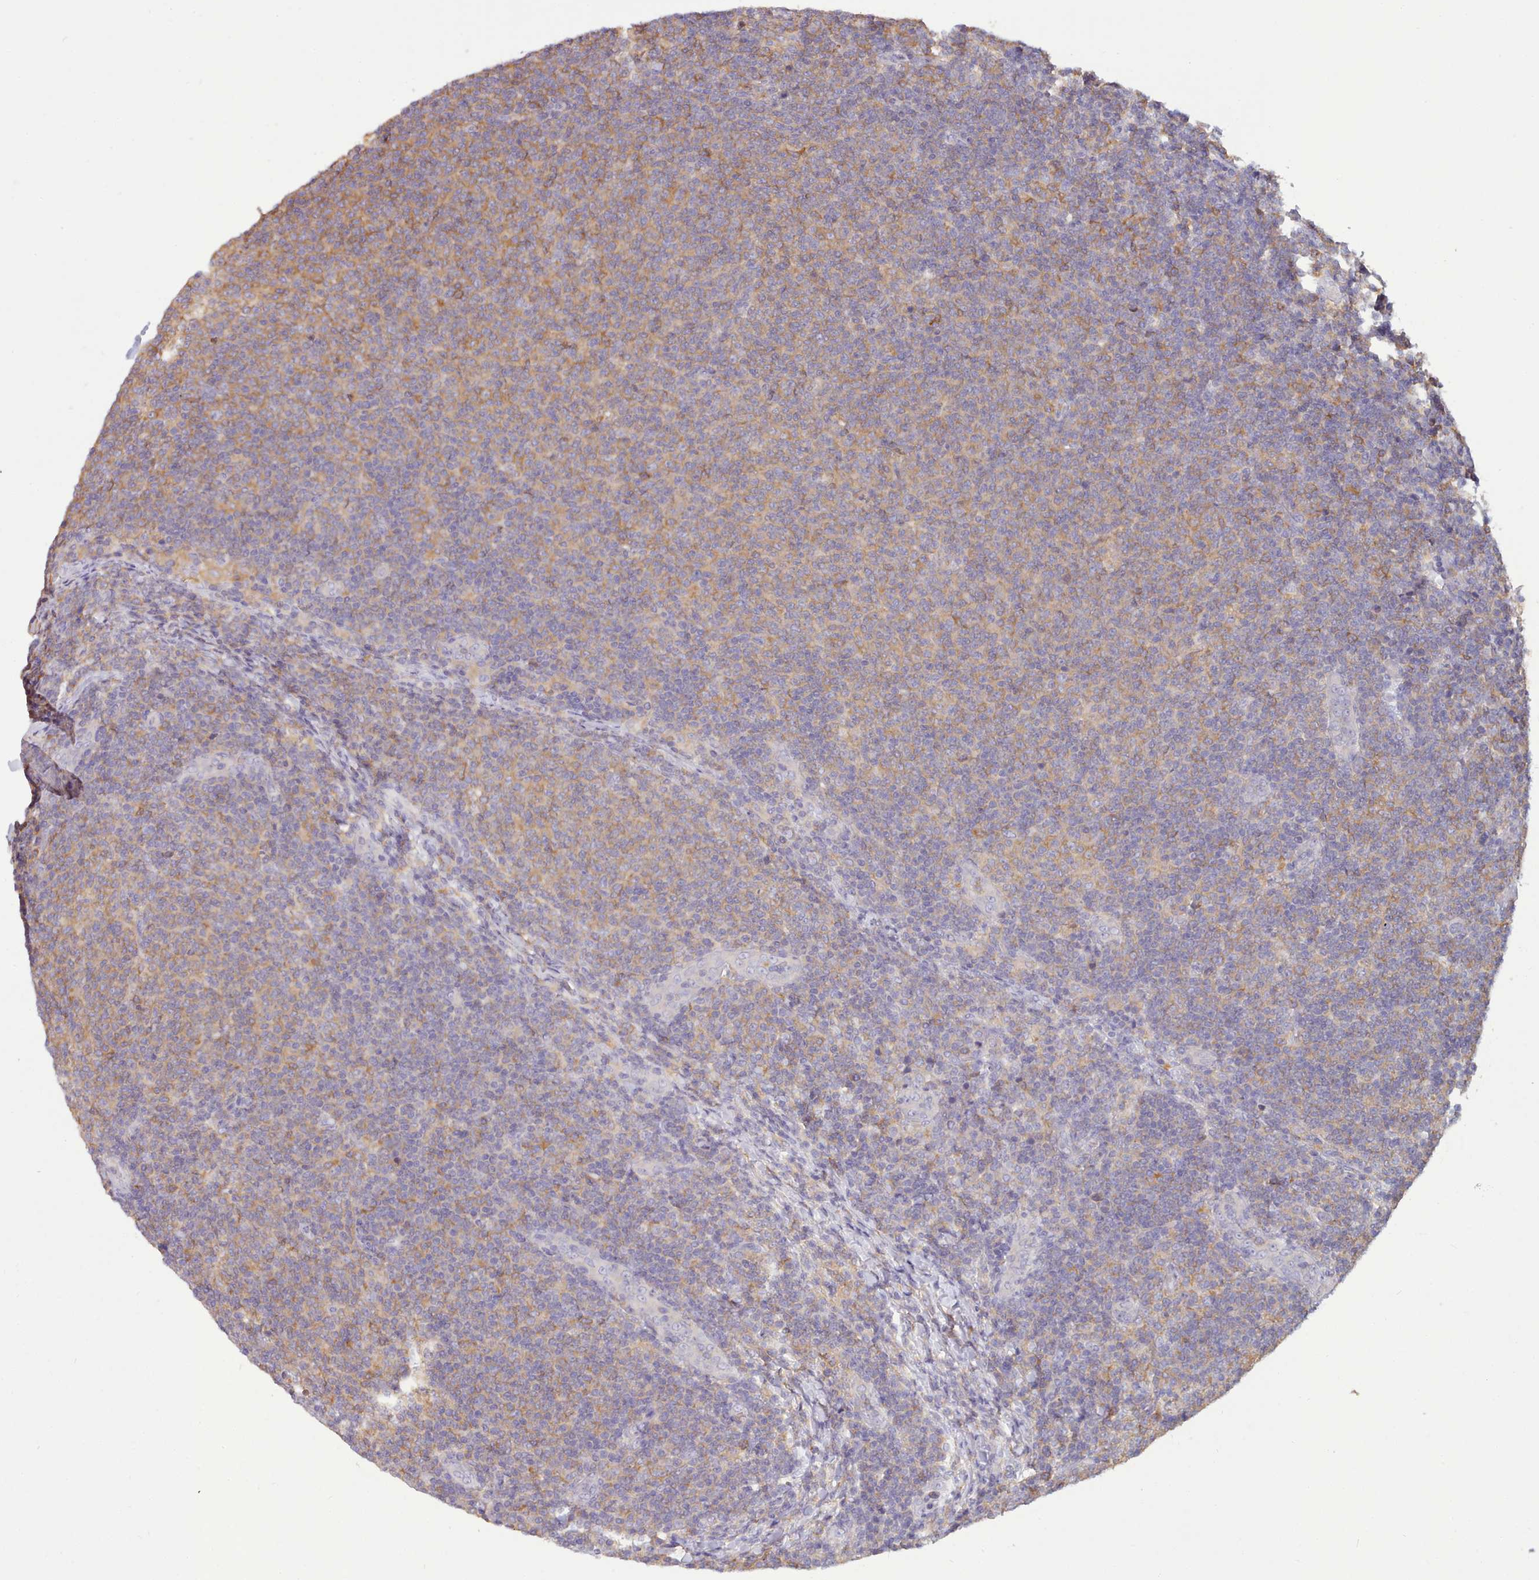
{"staining": {"intensity": "moderate", "quantity": "25%-75%", "location": "cytoplasmic/membranous"}, "tissue": "lymphoma", "cell_type": "Tumor cells", "image_type": "cancer", "snomed": [{"axis": "morphology", "description": "Malignant lymphoma, non-Hodgkin's type, Low grade"}, {"axis": "topography", "description": "Lymph node"}], "caption": "The immunohistochemical stain highlights moderate cytoplasmic/membranous positivity in tumor cells of lymphoma tissue.", "gene": "SLC4A9", "patient": {"sex": "male", "age": 66}}